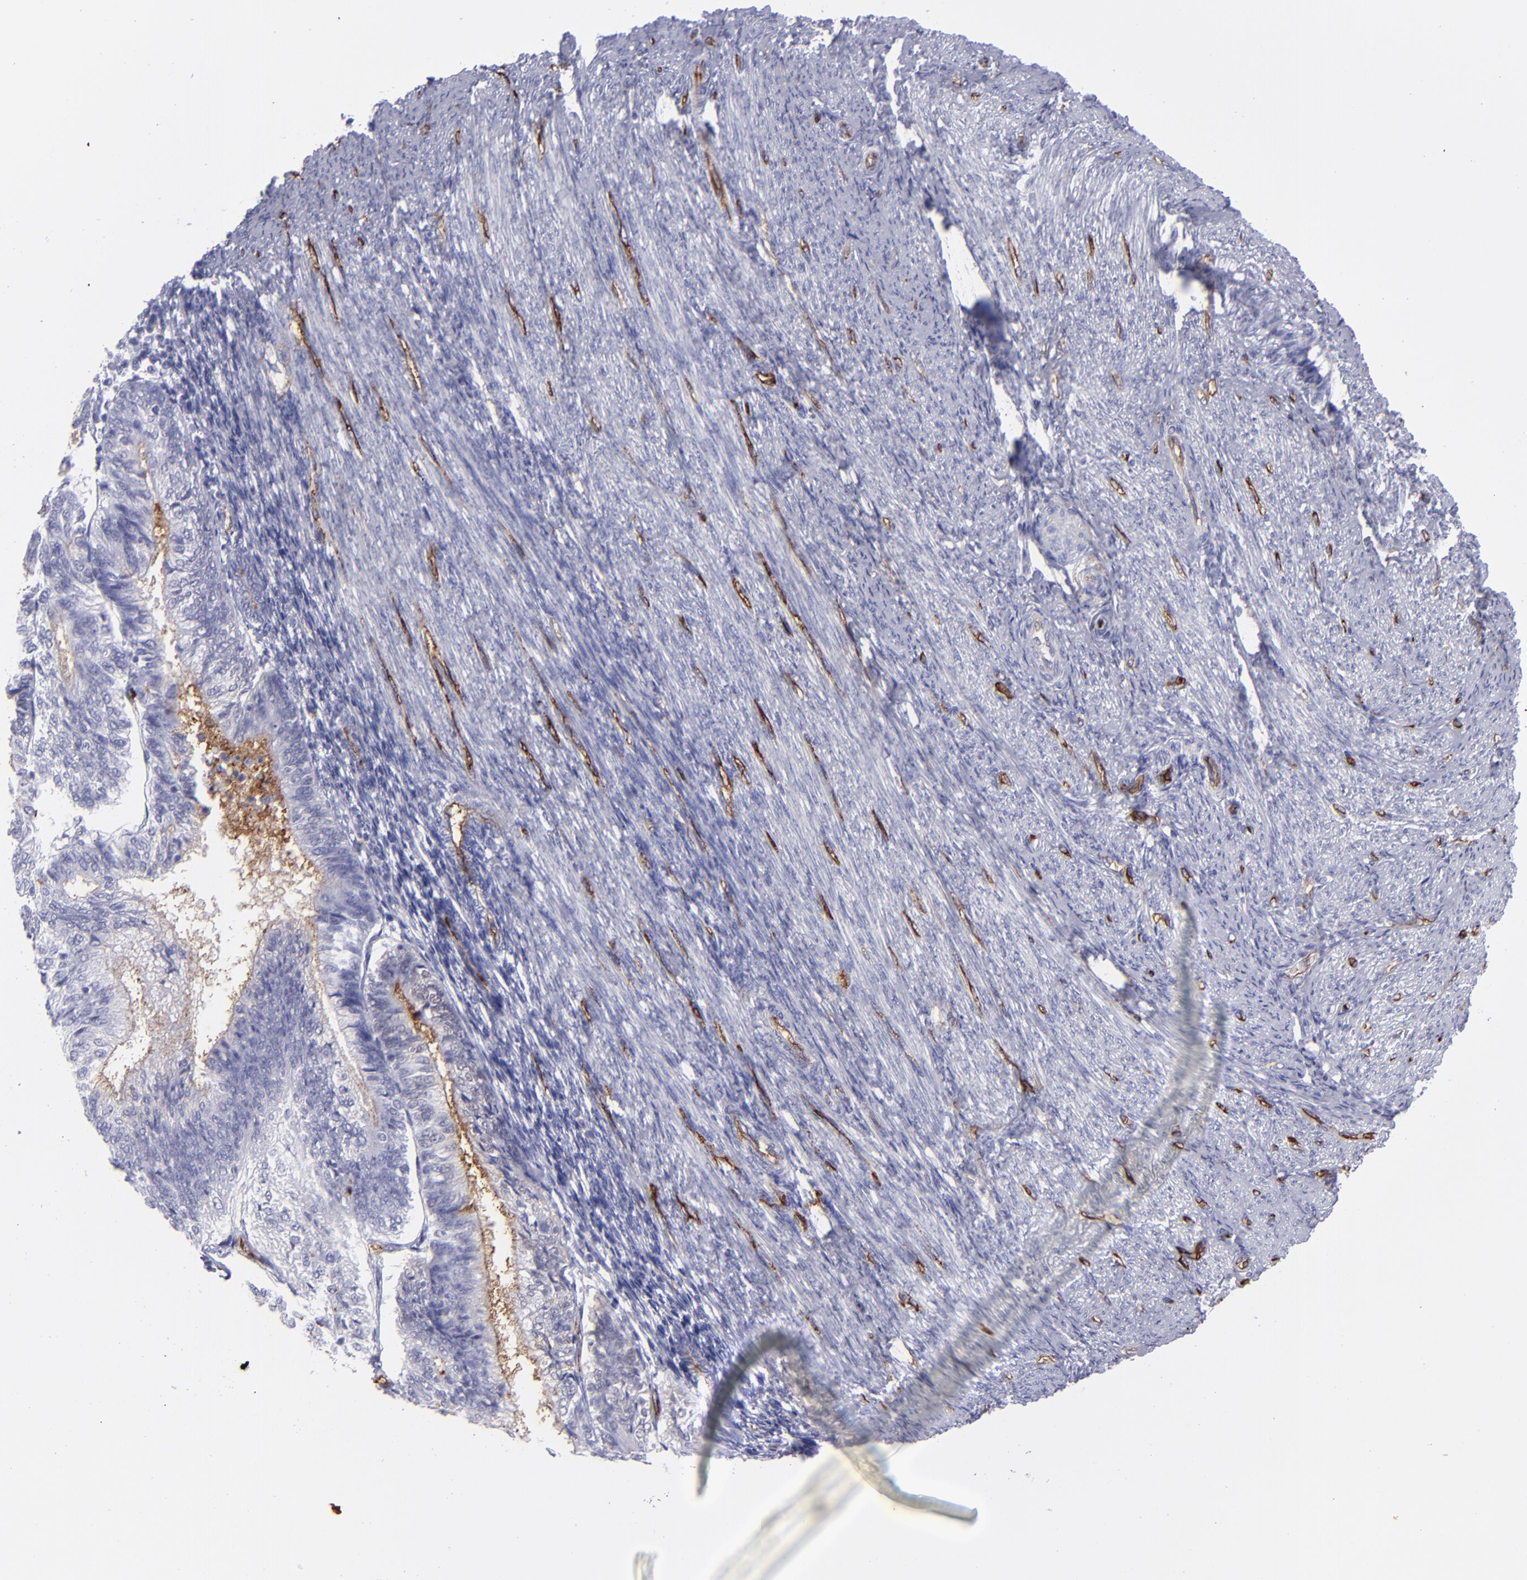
{"staining": {"intensity": "moderate", "quantity": "<25%", "location": "cytoplasmic/membranous"}, "tissue": "endometrial cancer", "cell_type": "Tumor cells", "image_type": "cancer", "snomed": [{"axis": "morphology", "description": "Adenocarcinoma, NOS"}, {"axis": "topography", "description": "Endometrium"}], "caption": "IHC image of neoplastic tissue: human endometrial cancer (adenocarcinoma) stained using immunohistochemistry (IHC) exhibits low levels of moderate protein expression localized specifically in the cytoplasmic/membranous of tumor cells, appearing as a cytoplasmic/membranous brown color.", "gene": "ACE", "patient": {"sex": "female", "age": 55}}